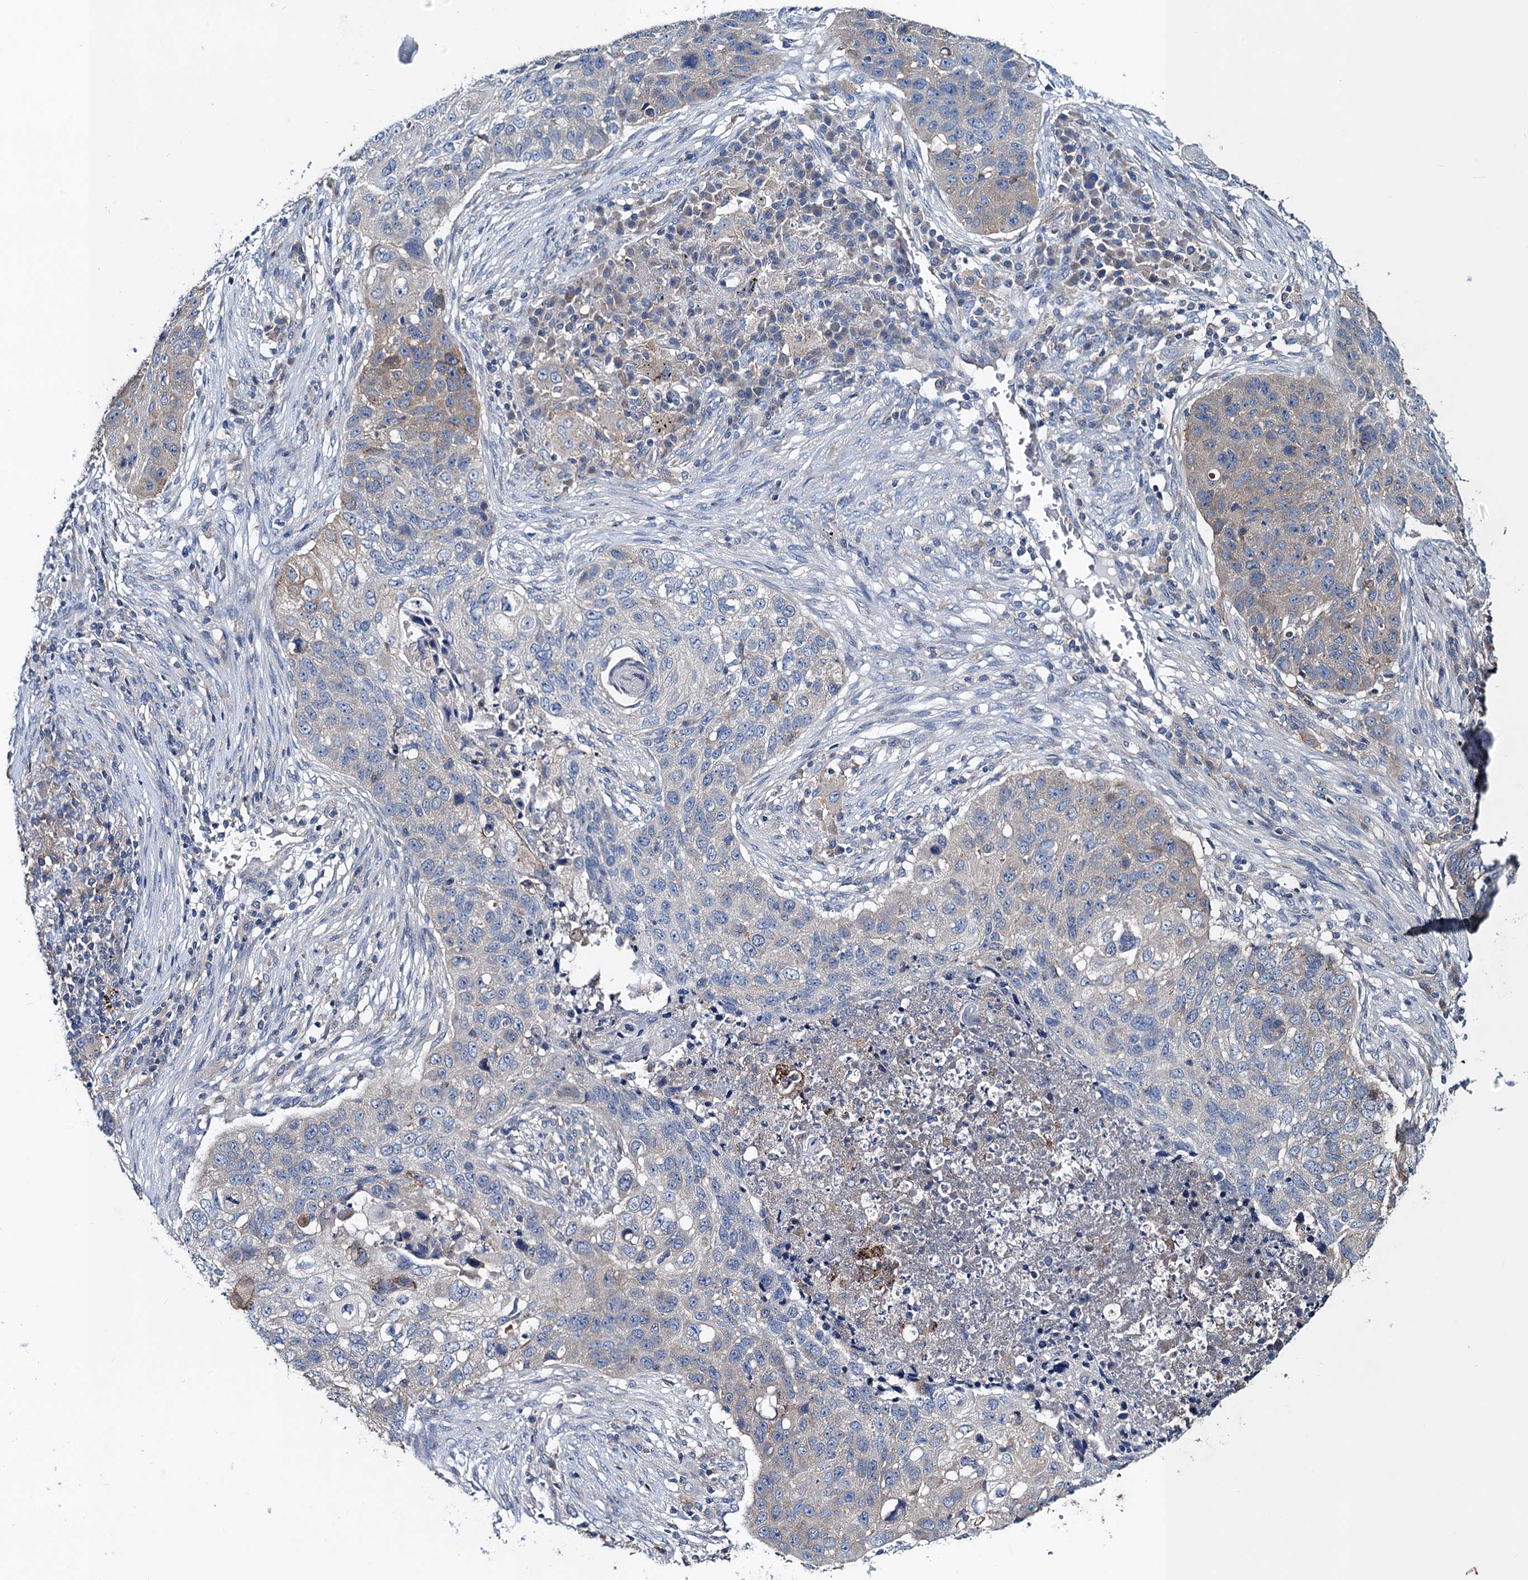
{"staining": {"intensity": "weak", "quantity": "<25%", "location": "cytoplasmic/membranous"}, "tissue": "lung cancer", "cell_type": "Tumor cells", "image_type": "cancer", "snomed": [{"axis": "morphology", "description": "Squamous cell carcinoma, NOS"}, {"axis": "topography", "description": "Lung"}], "caption": "Human lung cancer stained for a protein using IHC reveals no expression in tumor cells.", "gene": "SNAP29", "patient": {"sex": "female", "age": 63}}